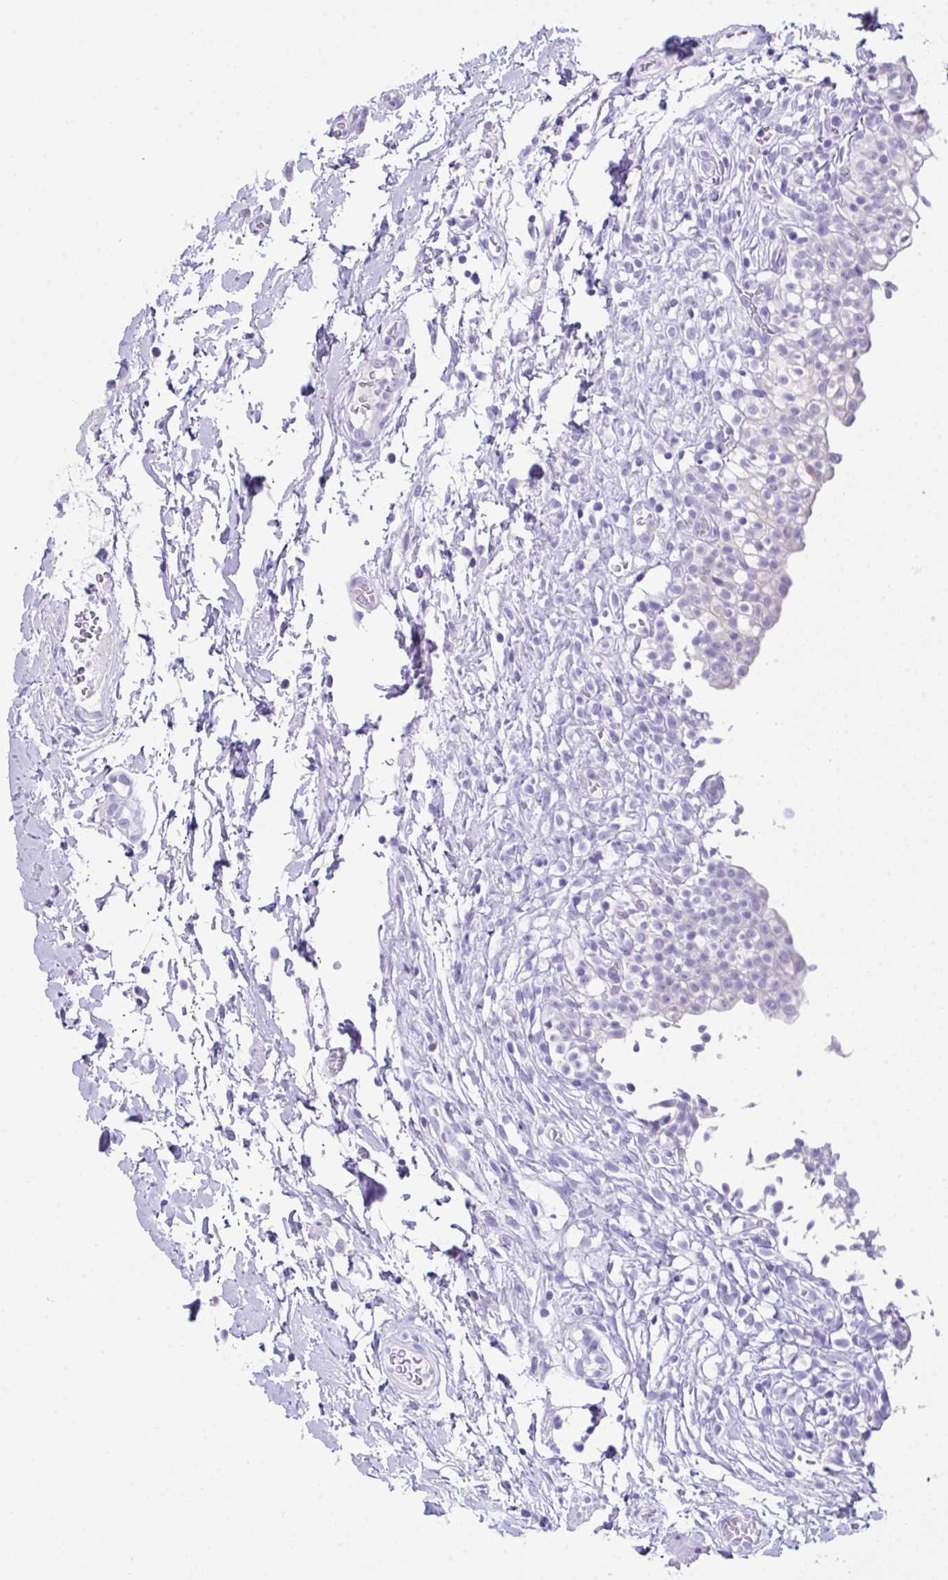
{"staining": {"intensity": "negative", "quantity": "none", "location": "none"}, "tissue": "urinary bladder", "cell_type": "Urothelial cells", "image_type": "normal", "snomed": [{"axis": "morphology", "description": "Normal tissue, NOS"}, {"axis": "topography", "description": "Urinary bladder"}, {"axis": "topography", "description": "Peripheral nerve tissue"}], "caption": "Urothelial cells show no significant expression in benign urinary bladder. Nuclei are stained in blue.", "gene": "LGALS4", "patient": {"sex": "male", "age": 55}}